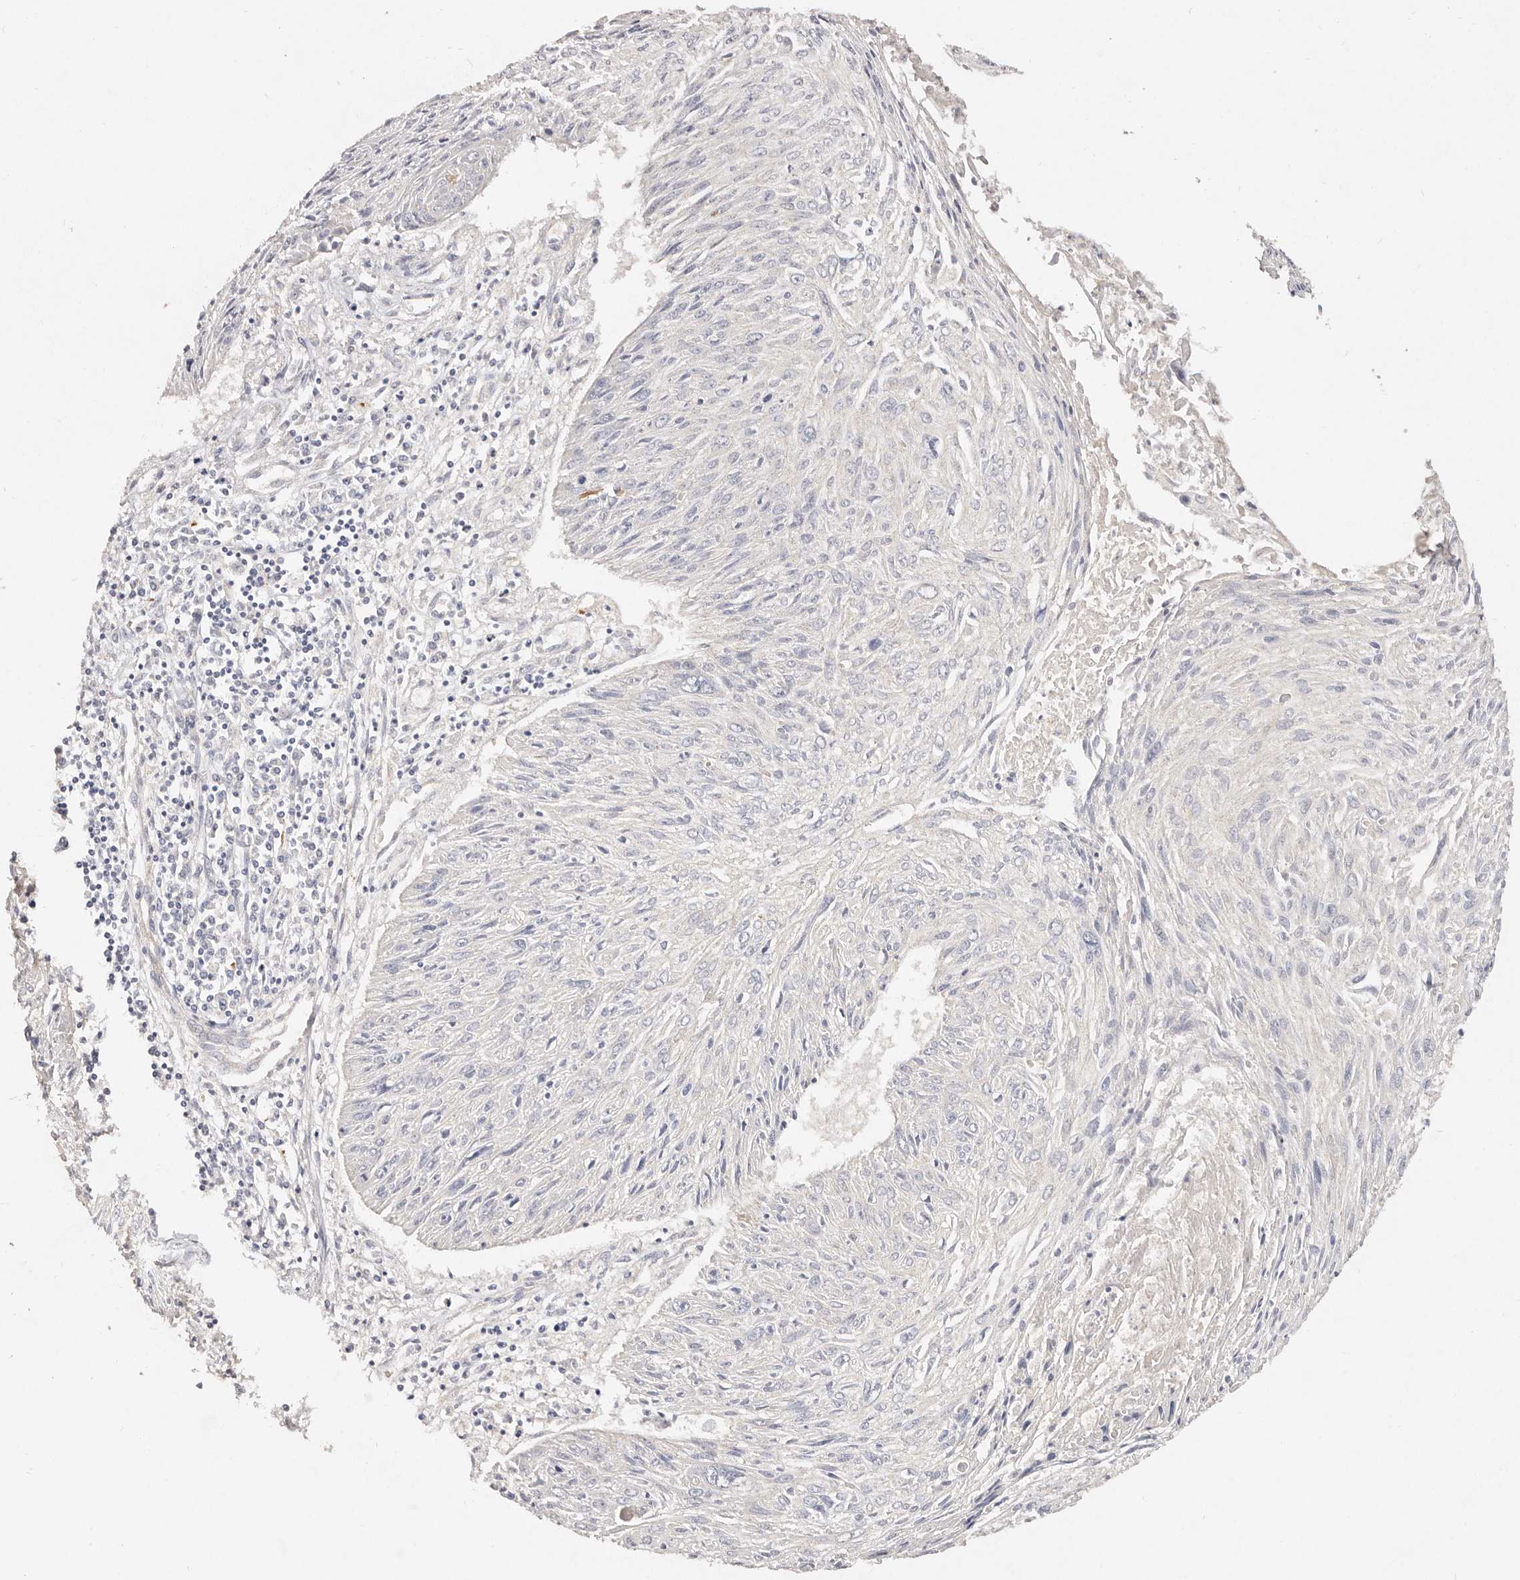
{"staining": {"intensity": "negative", "quantity": "none", "location": "none"}, "tissue": "cervical cancer", "cell_type": "Tumor cells", "image_type": "cancer", "snomed": [{"axis": "morphology", "description": "Squamous cell carcinoma, NOS"}, {"axis": "topography", "description": "Cervix"}], "caption": "The photomicrograph exhibits no staining of tumor cells in cervical cancer.", "gene": "VIPAS39", "patient": {"sex": "female", "age": 51}}